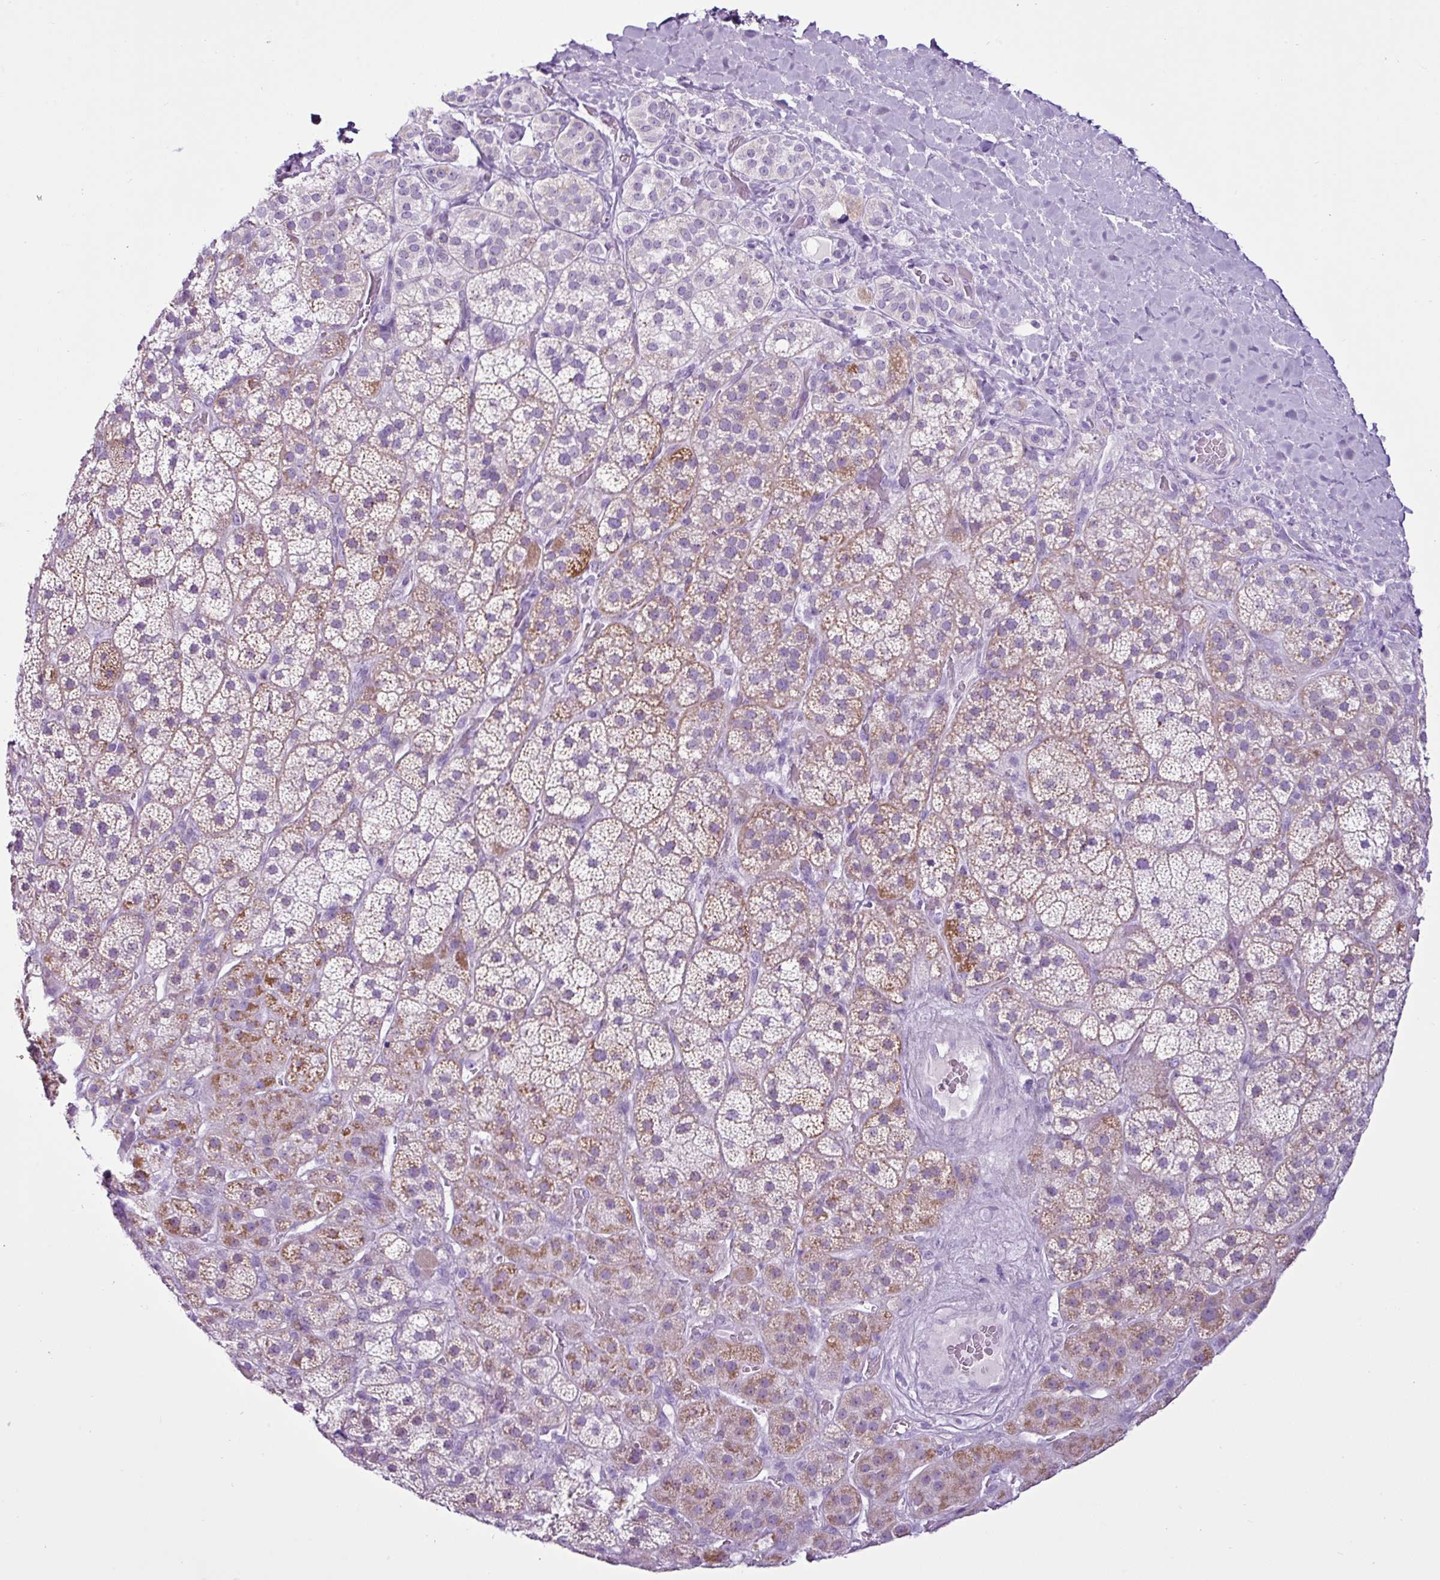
{"staining": {"intensity": "moderate", "quantity": "25%-75%", "location": "cytoplasmic/membranous"}, "tissue": "adrenal gland", "cell_type": "Glandular cells", "image_type": "normal", "snomed": [{"axis": "morphology", "description": "Normal tissue, NOS"}, {"axis": "topography", "description": "Adrenal gland"}], "caption": "DAB (3,3'-diaminobenzidine) immunohistochemical staining of benign human adrenal gland shows moderate cytoplasmic/membranous protein expression in about 25%-75% of glandular cells. The protein of interest is stained brown, and the nuclei are stained in blue (DAB IHC with brightfield microscopy, high magnification).", "gene": "LILRB4", "patient": {"sex": "male", "age": 57}}